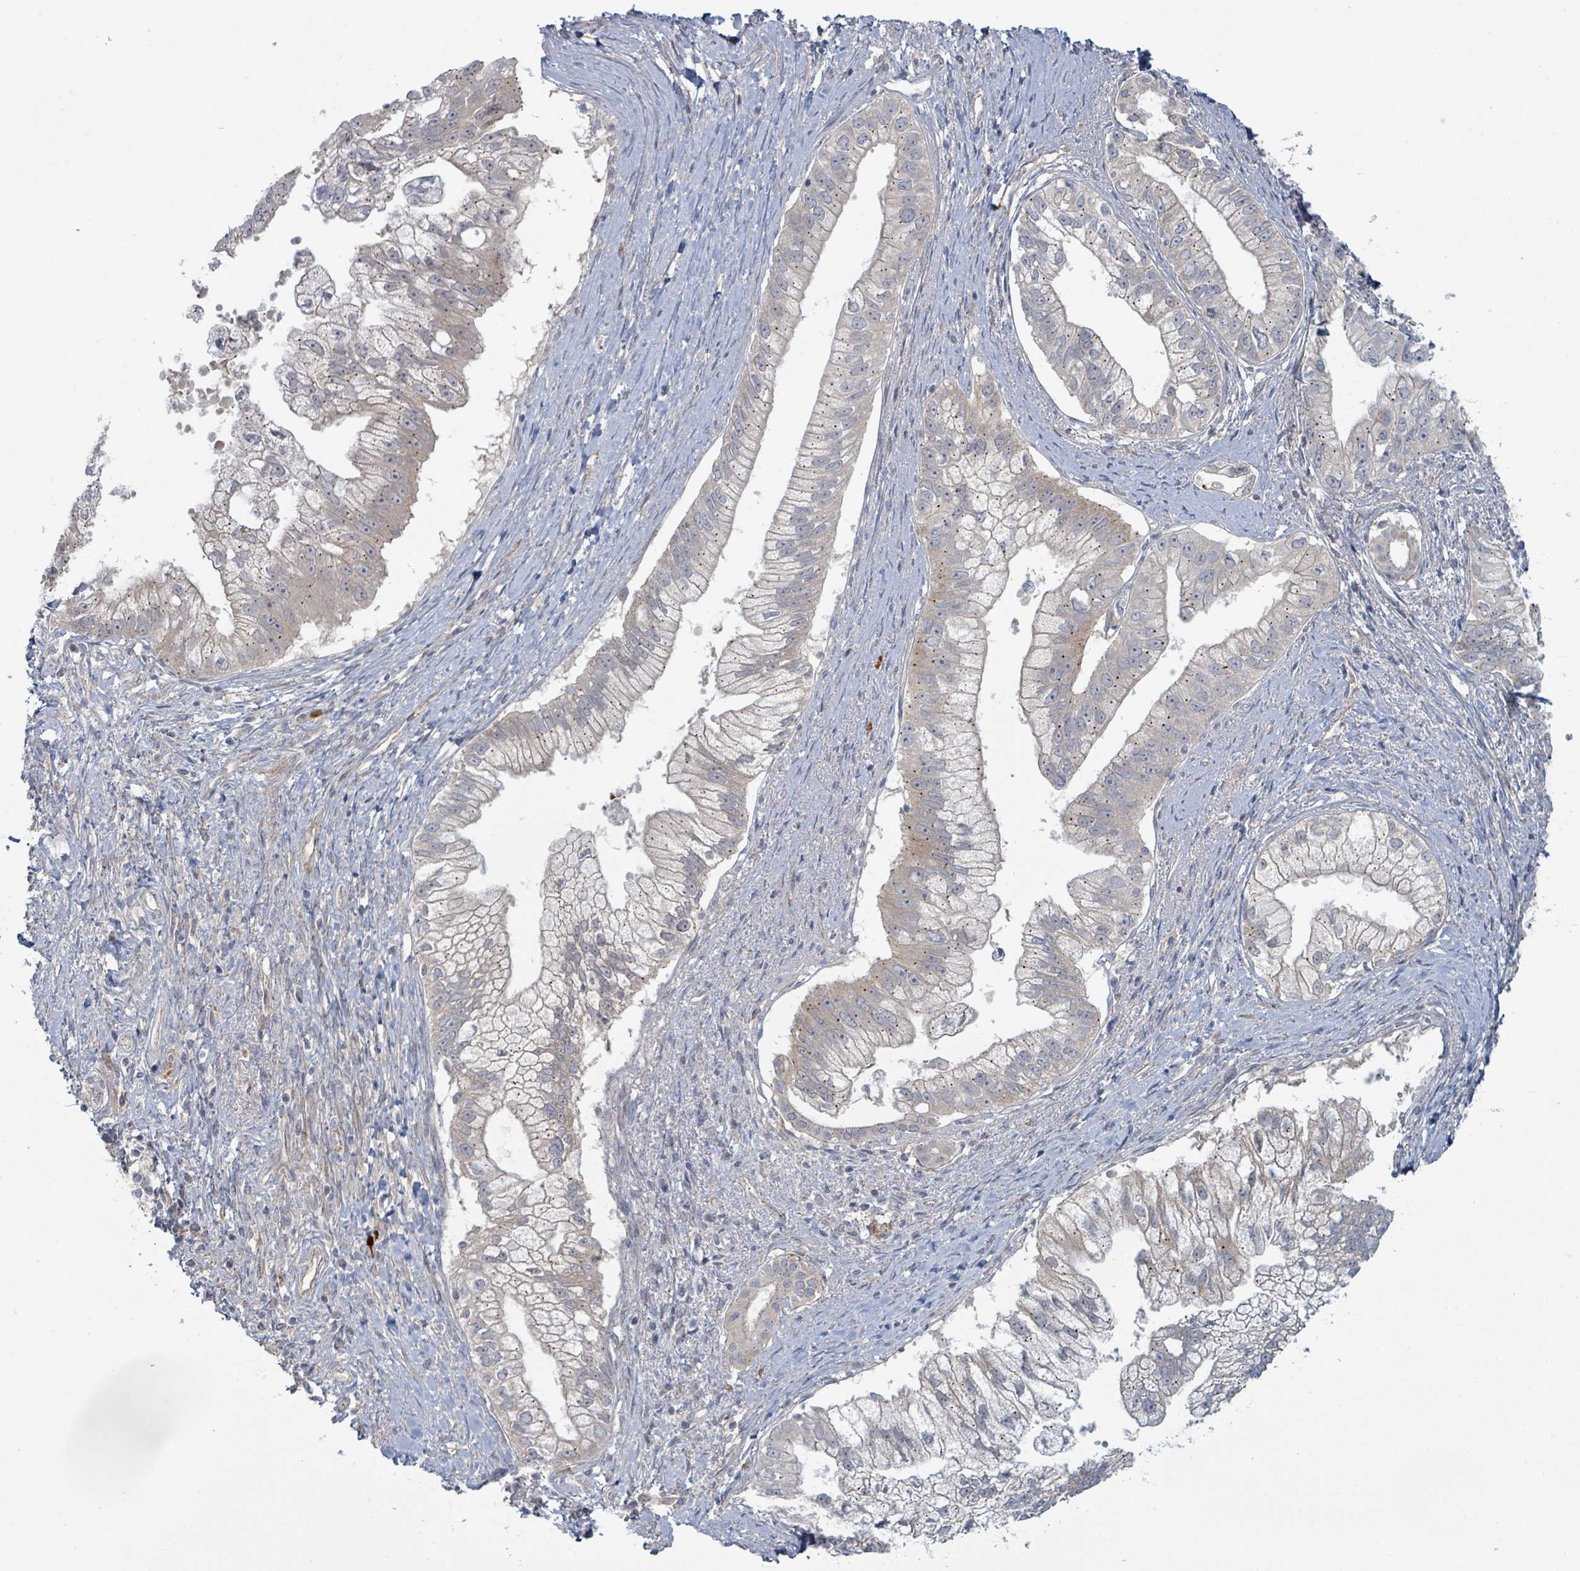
{"staining": {"intensity": "weak", "quantity": "25%-75%", "location": "cytoplasmic/membranous"}, "tissue": "pancreatic cancer", "cell_type": "Tumor cells", "image_type": "cancer", "snomed": [{"axis": "morphology", "description": "Adenocarcinoma, NOS"}, {"axis": "topography", "description": "Pancreas"}], "caption": "Immunohistochemistry (IHC) image of pancreatic cancer stained for a protein (brown), which exhibits low levels of weak cytoplasmic/membranous staining in approximately 25%-75% of tumor cells.", "gene": "COL5A3", "patient": {"sex": "male", "age": 70}}